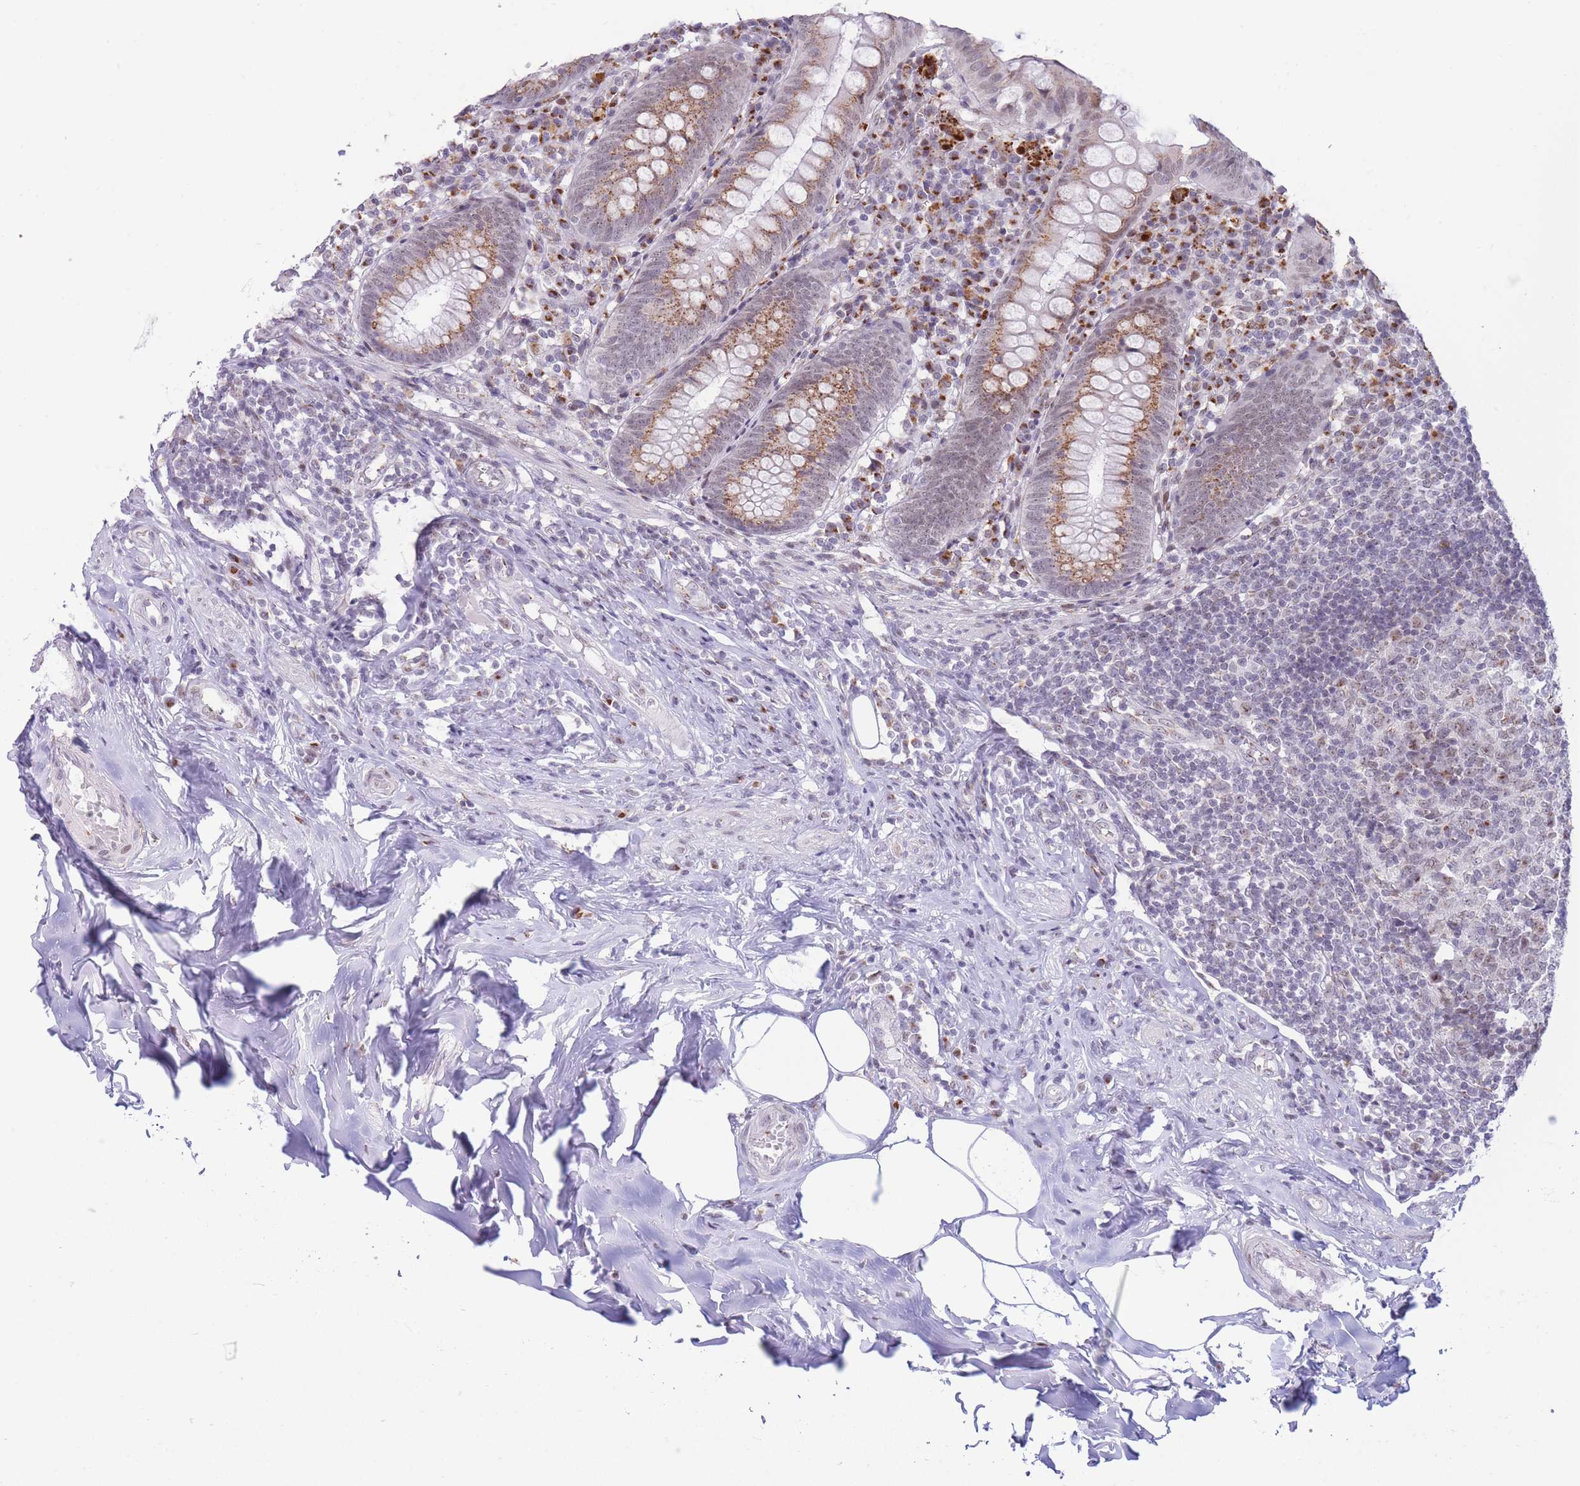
{"staining": {"intensity": "moderate", "quantity": ">75%", "location": "cytoplasmic/membranous"}, "tissue": "appendix", "cell_type": "Glandular cells", "image_type": "normal", "snomed": [{"axis": "morphology", "description": "Normal tissue, NOS"}, {"axis": "topography", "description": "Appendix"}], "caption": "The immunohistochemical stain shows moderate cytoplasmic/membranous positivity in glandular cells of unremarkable appendix.", "gene": "INO80C", "patient": {"sex": "female", "age": 54}}